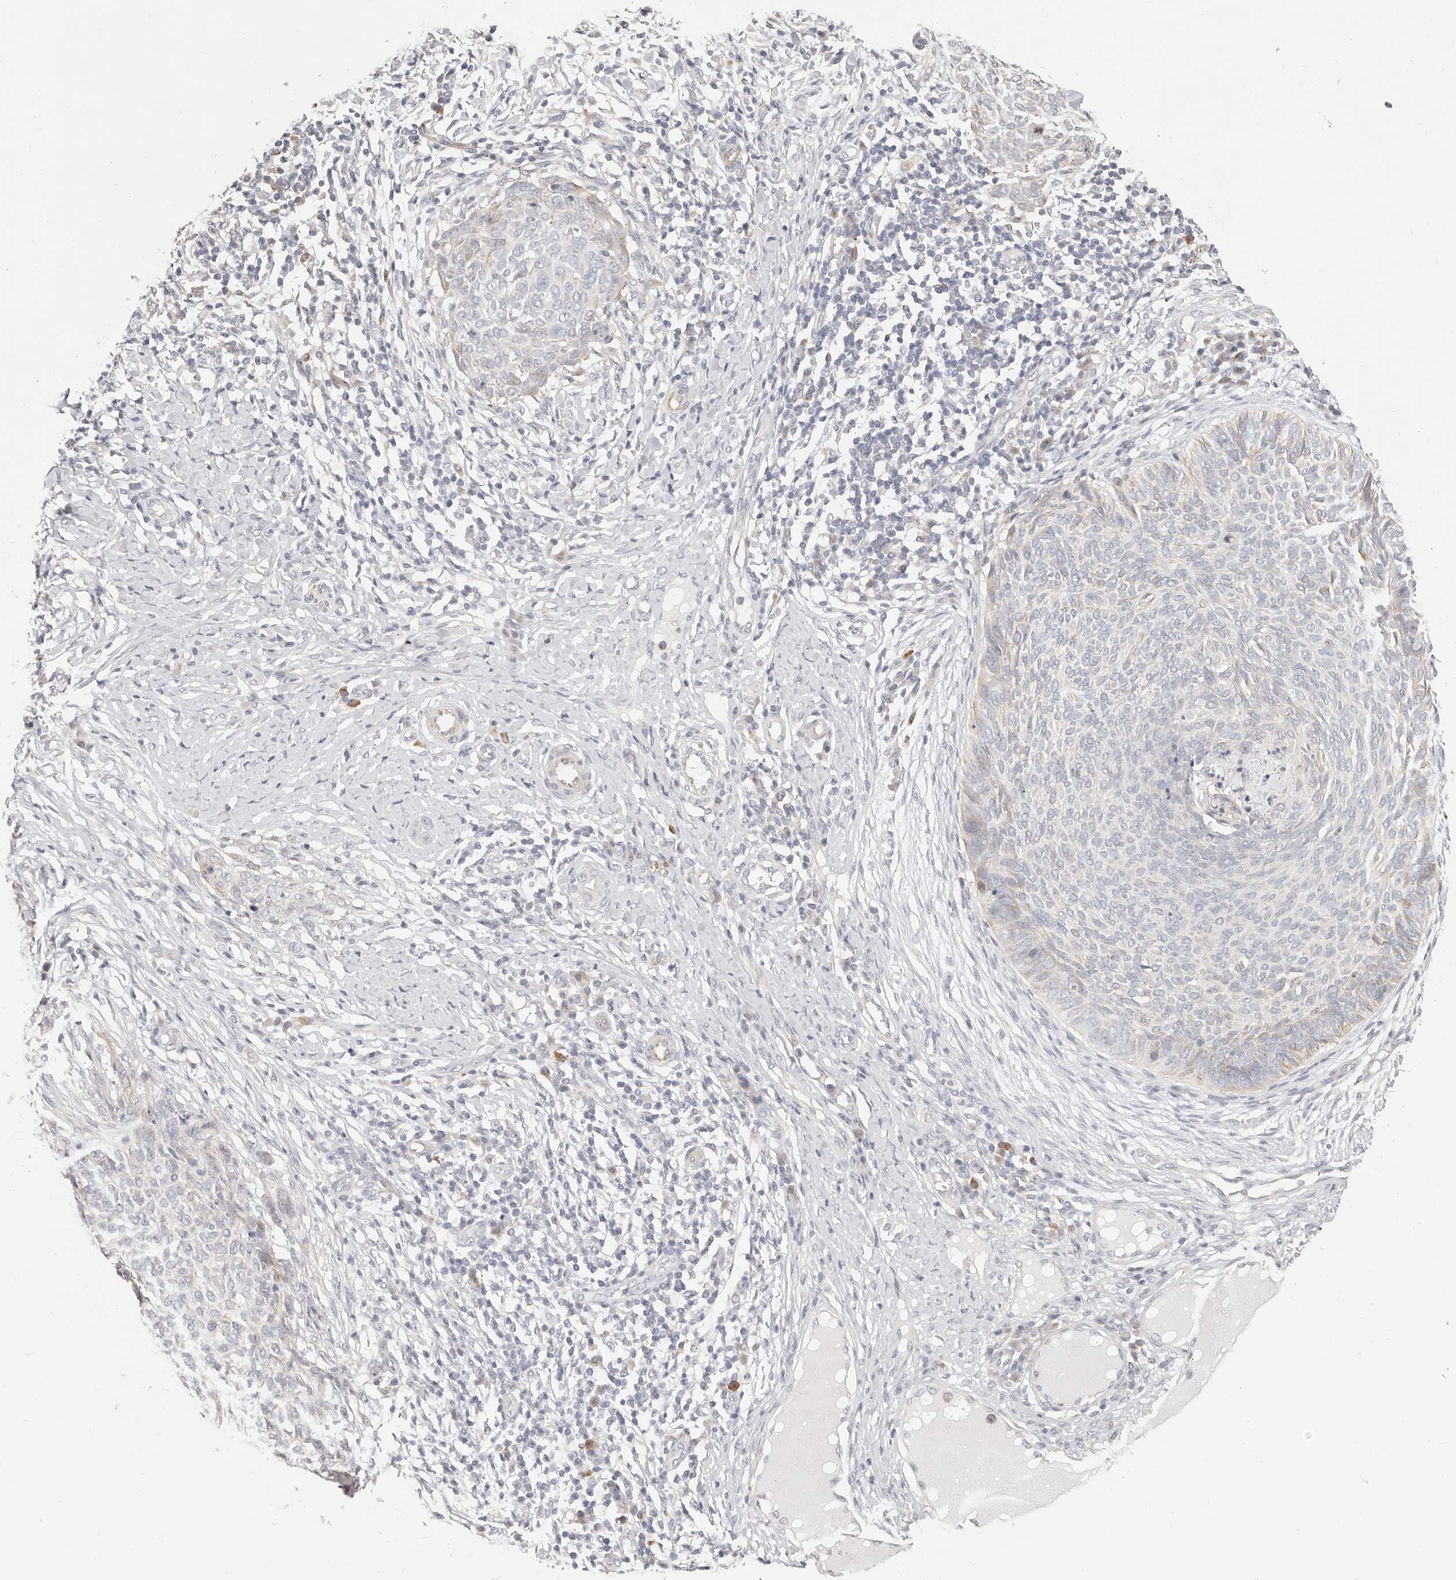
{"staining": {"intensity": "negative", "quantity": "none", "location": "none"}, "tissue": "skin cancer", "cell_type": "Tumor cells", "image_type": "cancer", "snomed": [{"axis": "morphology", "description": "Normal tissue, NOS"}, {"axis": "morphology", "description": "Basal cell carcinoma"}, {"axis": "topography", "description": "Skin"}], "caption": "The histopathology image shows no significant expression in tumor cells of basal cell carcinoma (skin).", "gene": "DTNBP1", "patient": {"sex": "male", "age": 50}}